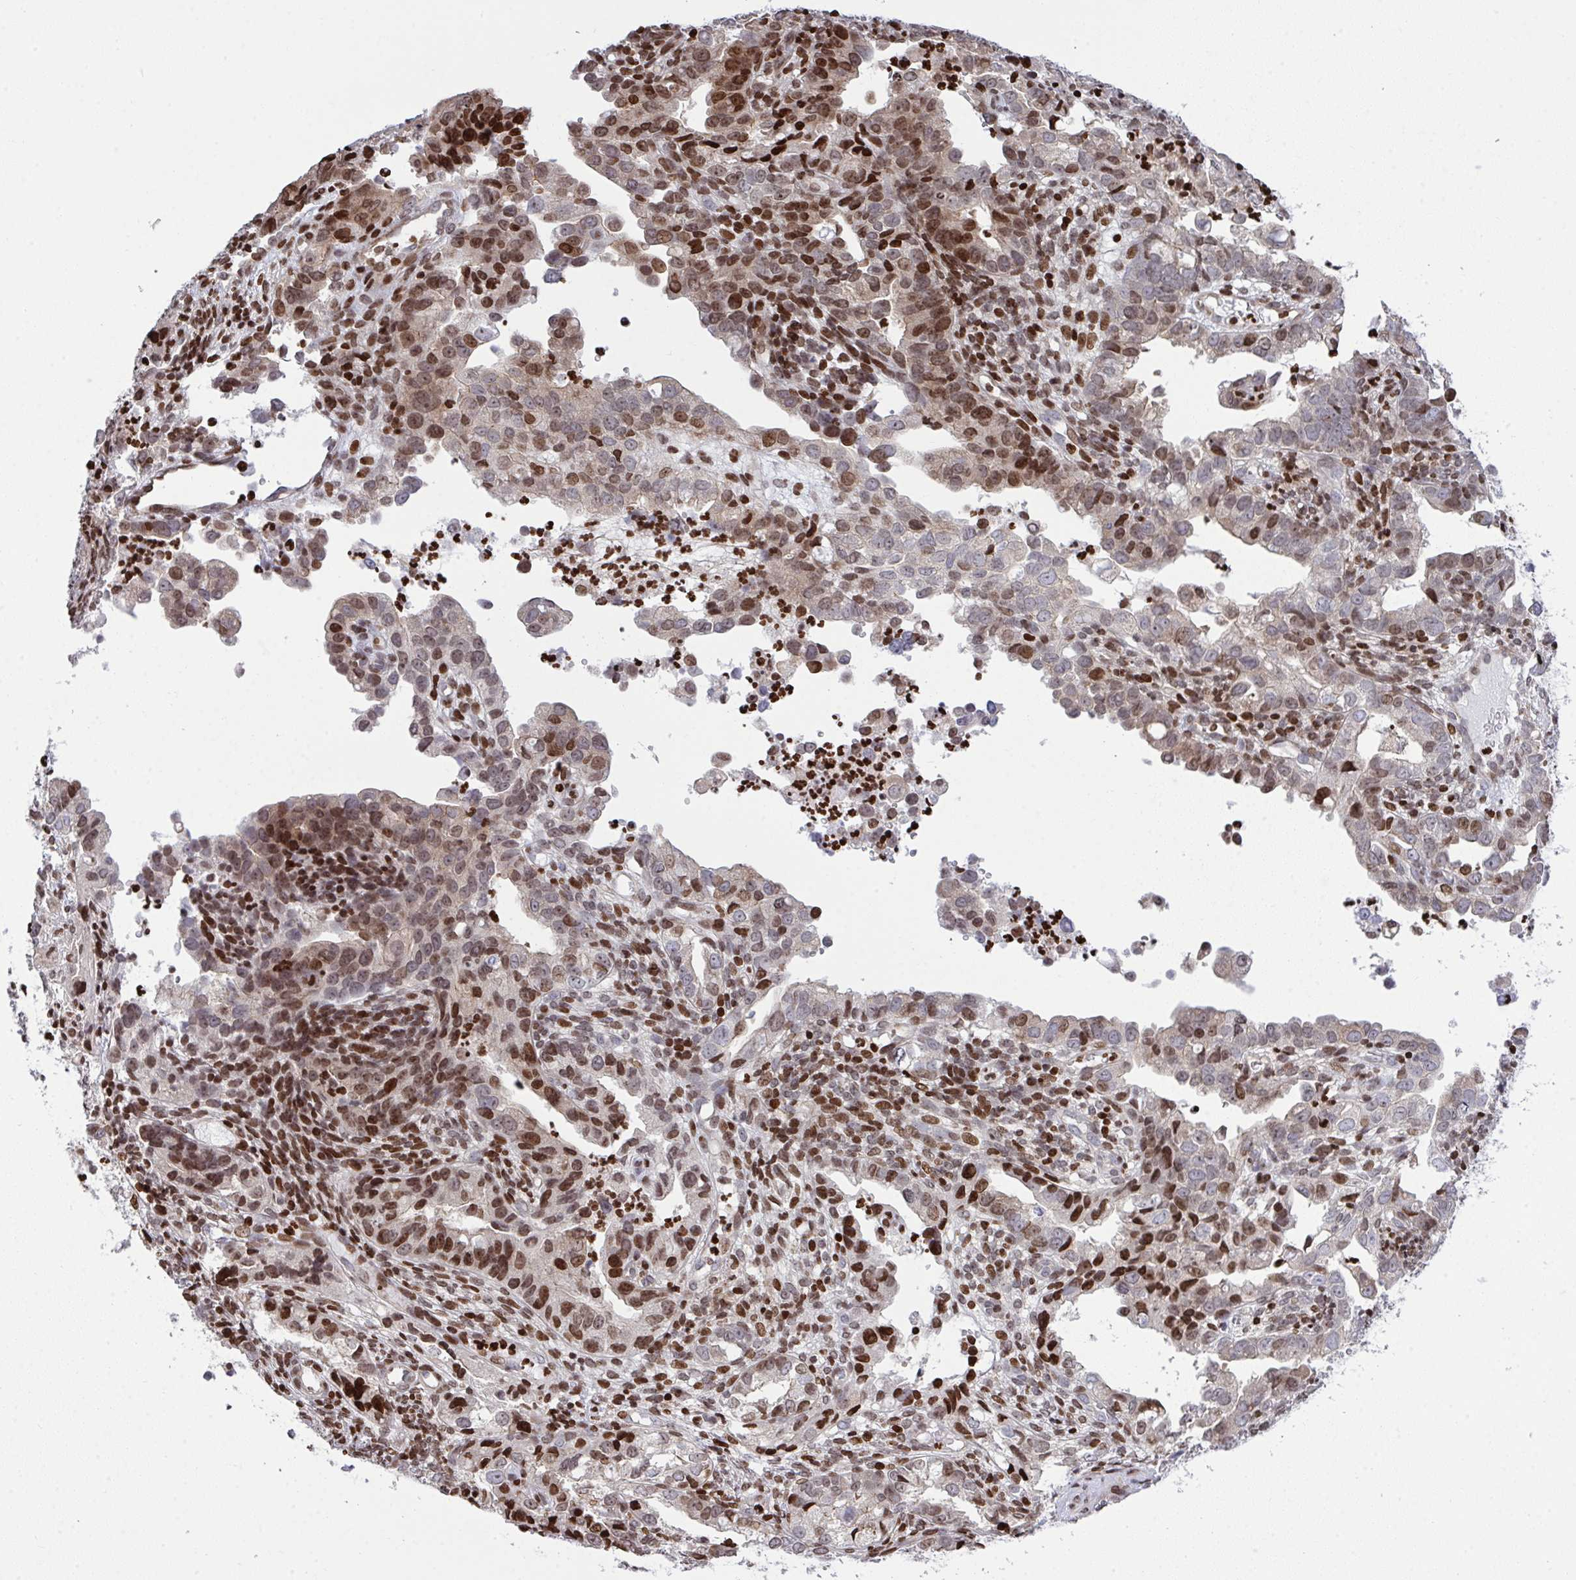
{"staining": {"intensity": "moderate", "quantity": "25%-75%", "location": "nuclear"}, "tissue": "endometrial cancer", "cell_type": "Tumor cells", "image_type": "cancer", "snomed": [{"axis": "morphology", "description": "Adenocarcinoma, NOS"}, {"axis": "topography", "description": "Endometrium"}], "caption": "A brown stain labels moderate nuclear positivity of a protein in endometrial cancer (adenocarcinoma) tumor cells.", "gene": "RAPGEF5", "patient": {"sex": "female", "age": 57}}